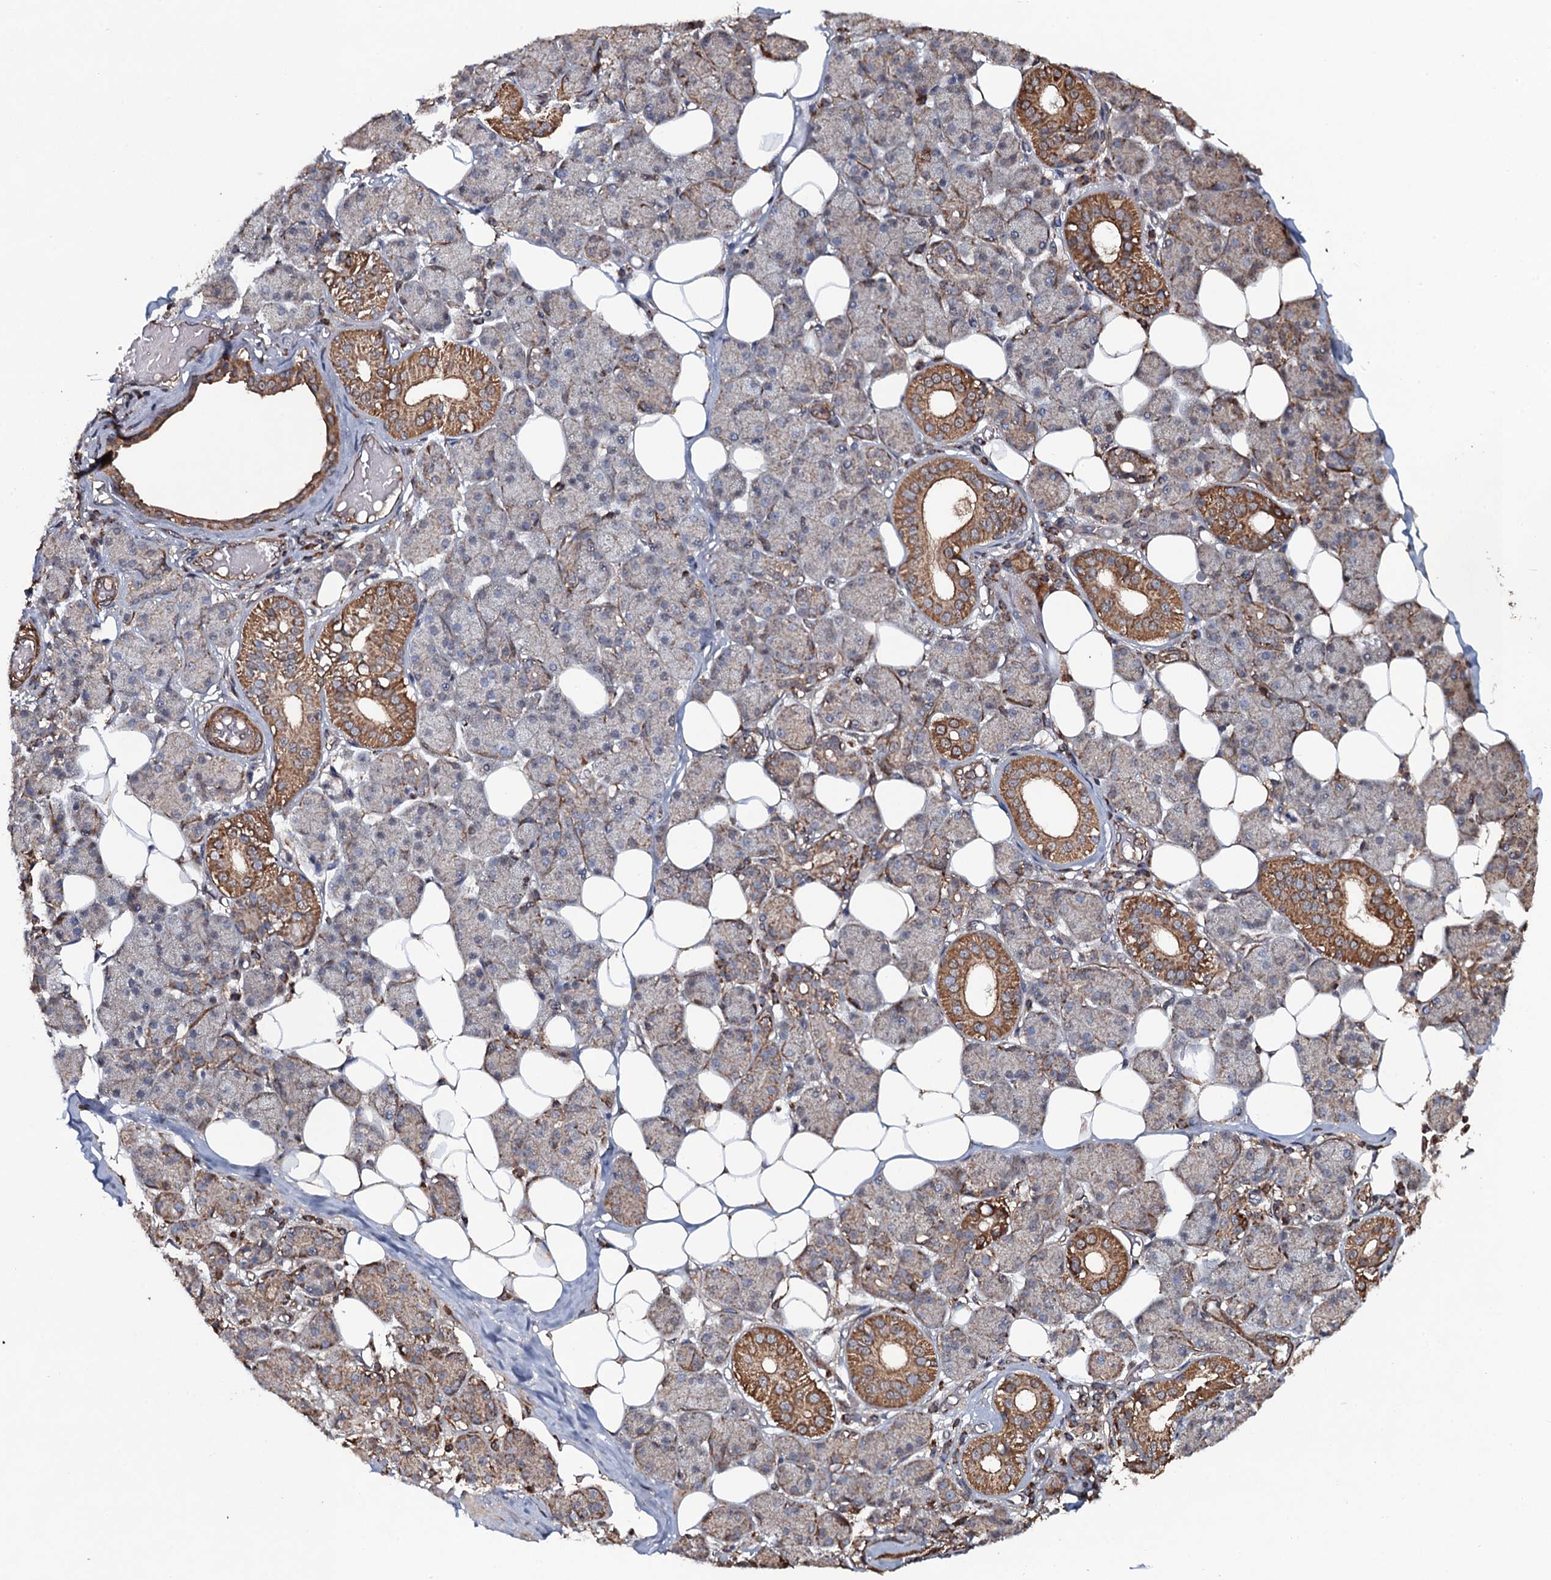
{"staining": {"intensity": "moderate", "quantity": "25%-75%", "location": "cytoplasmic/membranous"}, "tissue": "salivary gland", "cell_type": "Glandular cells", "image_type": "normal", "snomed": [{"axis": "morphology", "description": "Normal tissue, NOS"}, {"axis": "topography", "description": "Salivary gland"}], "caption": "The histopathology image shows staining of benign salivary gland, revealing moderate cytoplasmic/membranous protein positivity (brown color) within glandular cells.", "gene": "VWA8", "patient": {"sex": "female", "age": 33}}